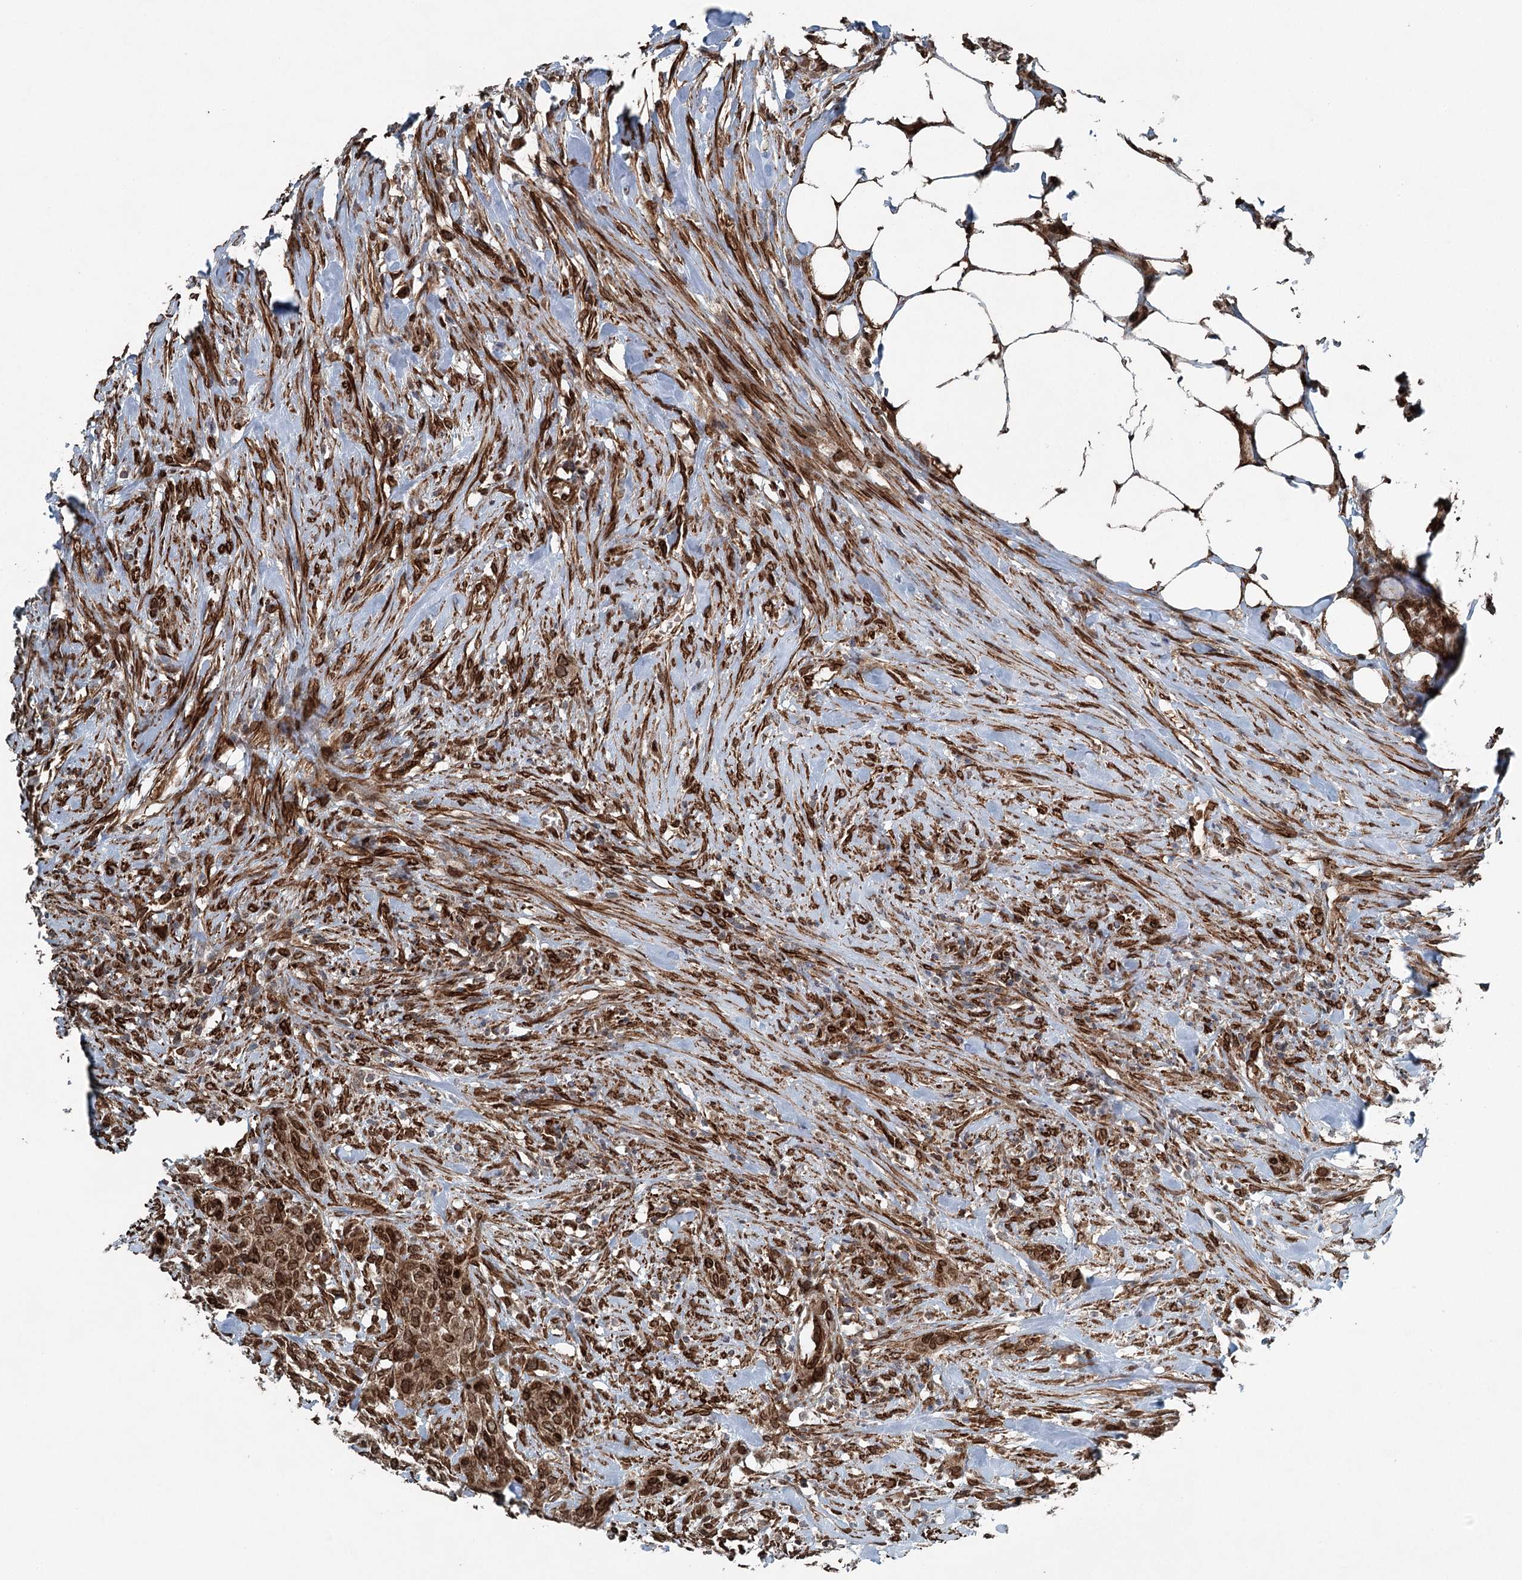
{"staining": {"intensity": "strong", "quantity": ">75%", "location": "cytoplasmic/membranous"}, "tissue": "urothelial cancer", "cell_type": "Tumor cells", "image_type": "cancer", "snomed": [{"axis": "morphology", "description": "Urothelial carcinoma, High grade"}, {"axis": "topography", "description": "Urinary bladder"}], "caption": "Immunohistochemical staining of human urothelial cancer displays strong cytoplasmic/membranous protein positivity in about >75% of tumor cells. (brown staining indicates protein expression, while blue staining denotes nuclei).", "gene": "BCKDHA", "patient": {"sex": "male", "age": 35}}